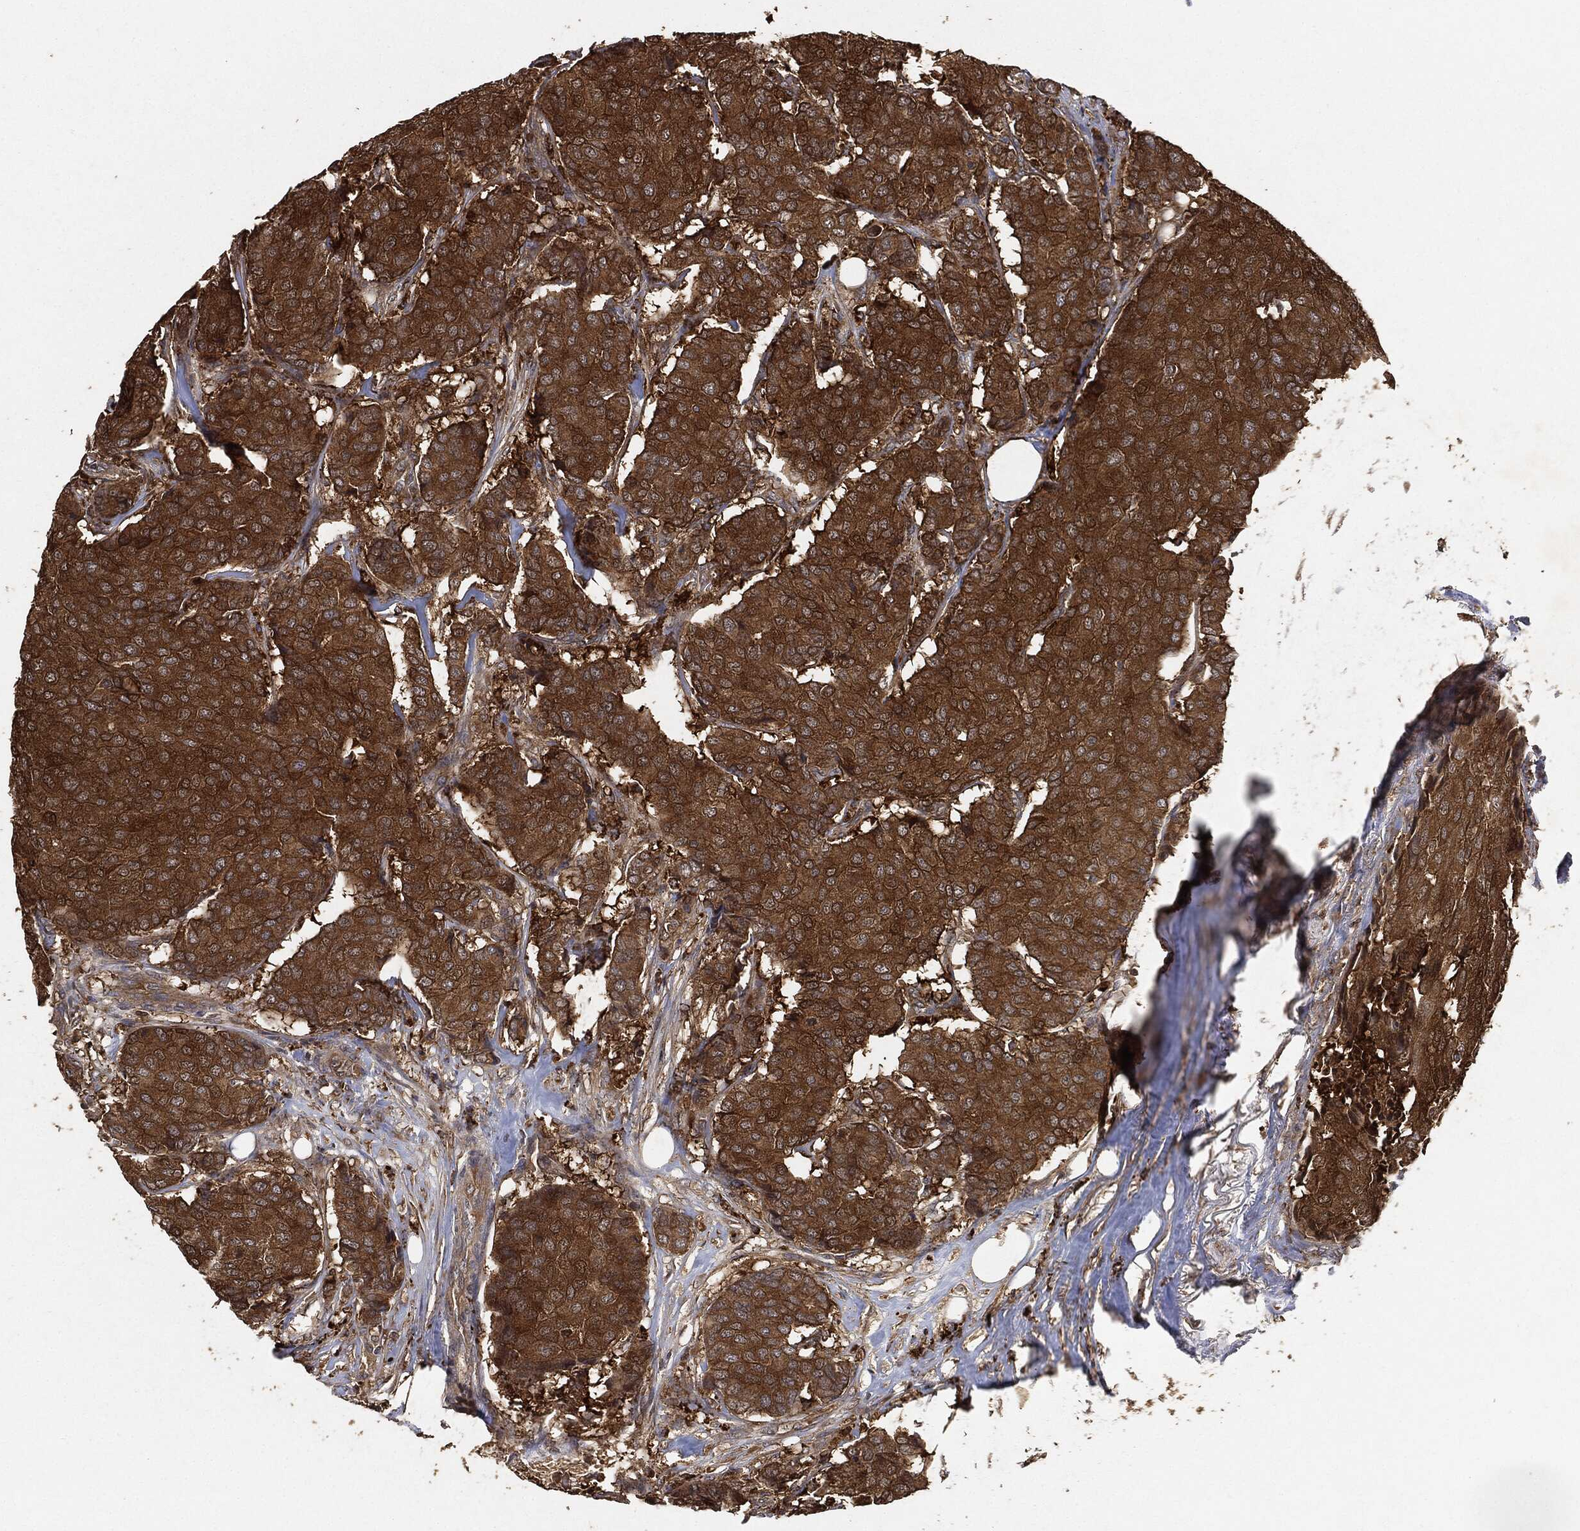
{"staining": {"intensity": "strong", "quantity": ">75%", "location": "cytoplasmic/membranous"}, "tissue": "breast cancer", "cell_type": "Tumor cells", "image_type": "cancer", "snomed": [{"axis": "morphology", "description": "Duct carcinoma"}, {"axis": "topography", "description": "Breast"}], "caption": "Breast cancer stained for a protein (brown) exhibits strong cytoplasmic/membranous positive expression in approximately >75% of tumor cells.", "gene": "BRAF", "patient": {"sex": "female", "age": 75}}